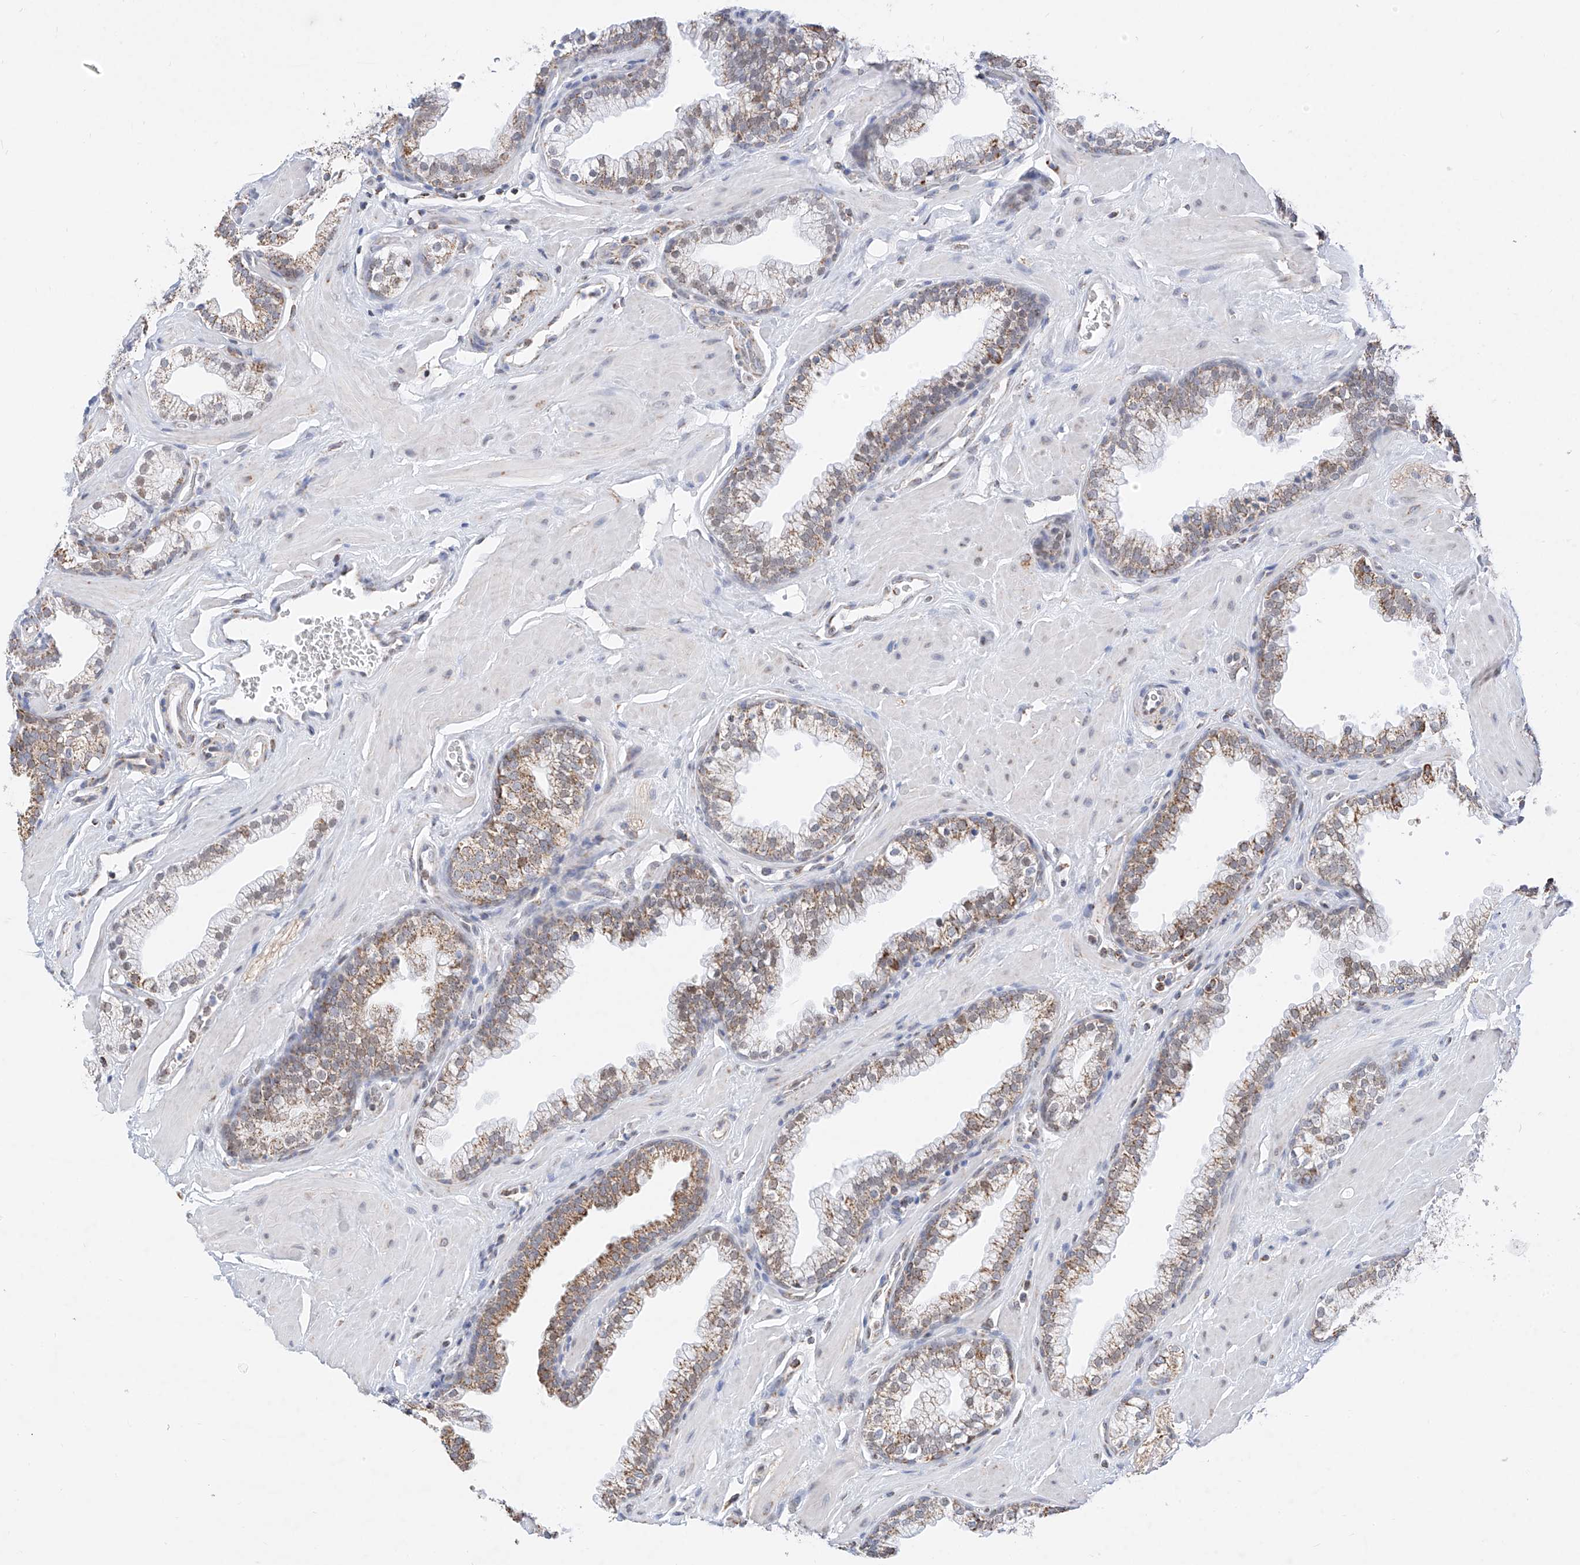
{"staining": {"intensity": "moderate", "quantity": ">75%", "location": "cytoplasmic/membranous"}, "tissue": "prostate", "cell_type": "Glandular cells", "image_type": "normal", "snomed": [{"axis": "morphology", "description": "Normal tissue, NOS"}, {"axis": "morphology", "description": "Urothelial carcinoma, Low grade"}, {"axis": "topography", "description": "Urinary bladder"}, {"axis": "topography", "description": "Prostate"}], "caption": "High-power microscopy captured an IHC histopathology image of benign prostate, revealing moderate cytoplasmic/membranous expression in approximately >75% of glandular cells.", "gene": "NALCN", "patient": {"sex": "male", "age": 60}}